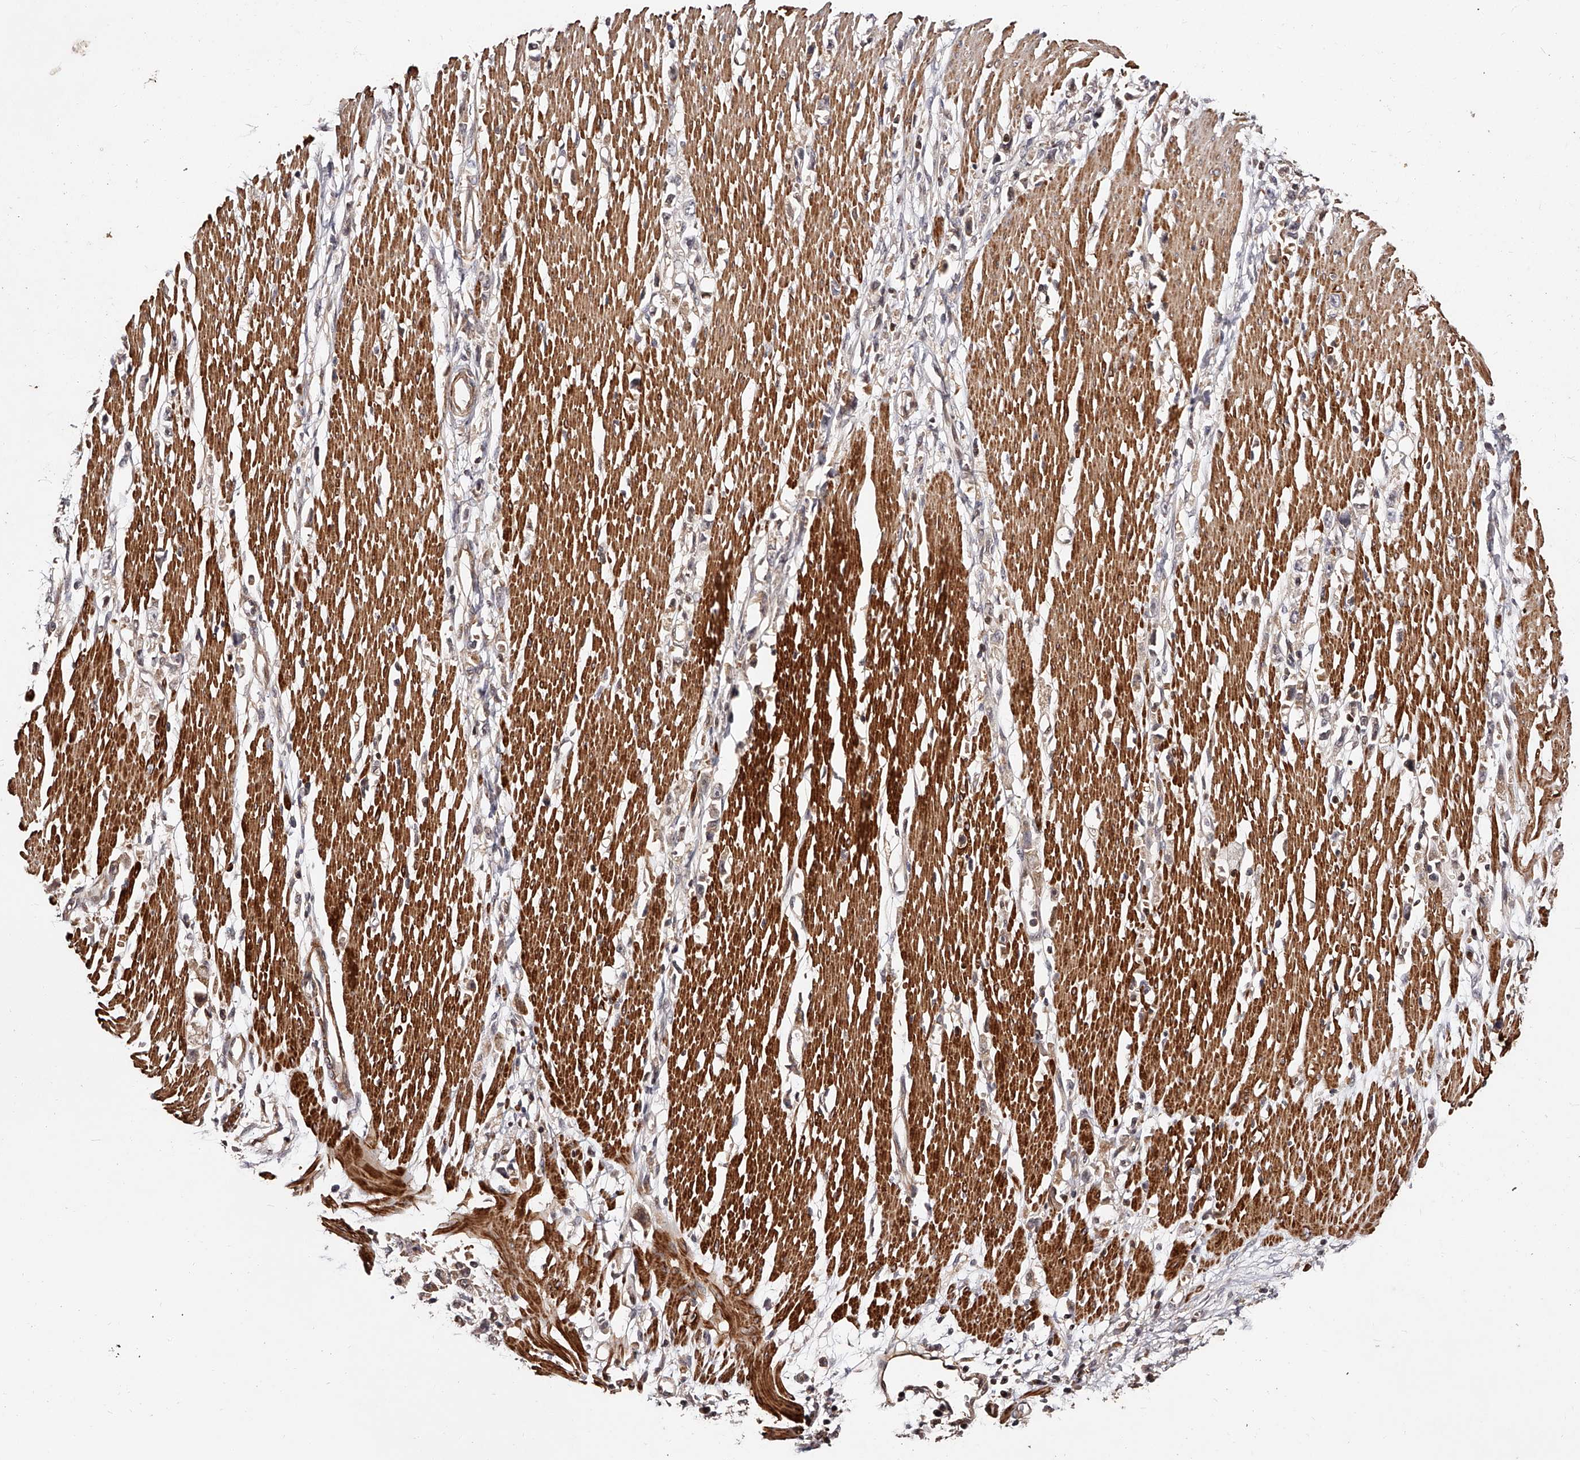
{"staining": {"intensity": "weak", "quantity": "<25%", "location": "cytoplasmic/membranous"}, "tissue": "stomach cancer", "cell_type": "Tumor cells", "image_type": "cancer", "snomed": [{"axis": "morphology", "description": "Adenocarcinoma, NOS"}, {"axis": "topography", "description": "Stomach"}], "caption": "Immunohistochemistry micrograph of neoplastic tissue: human adenocarcinoma (stomach) stained with DAB shows no significant protein staining in tumor cells.", "gene": "CUL7", "patient": {"sex": "female", "age": 59}}